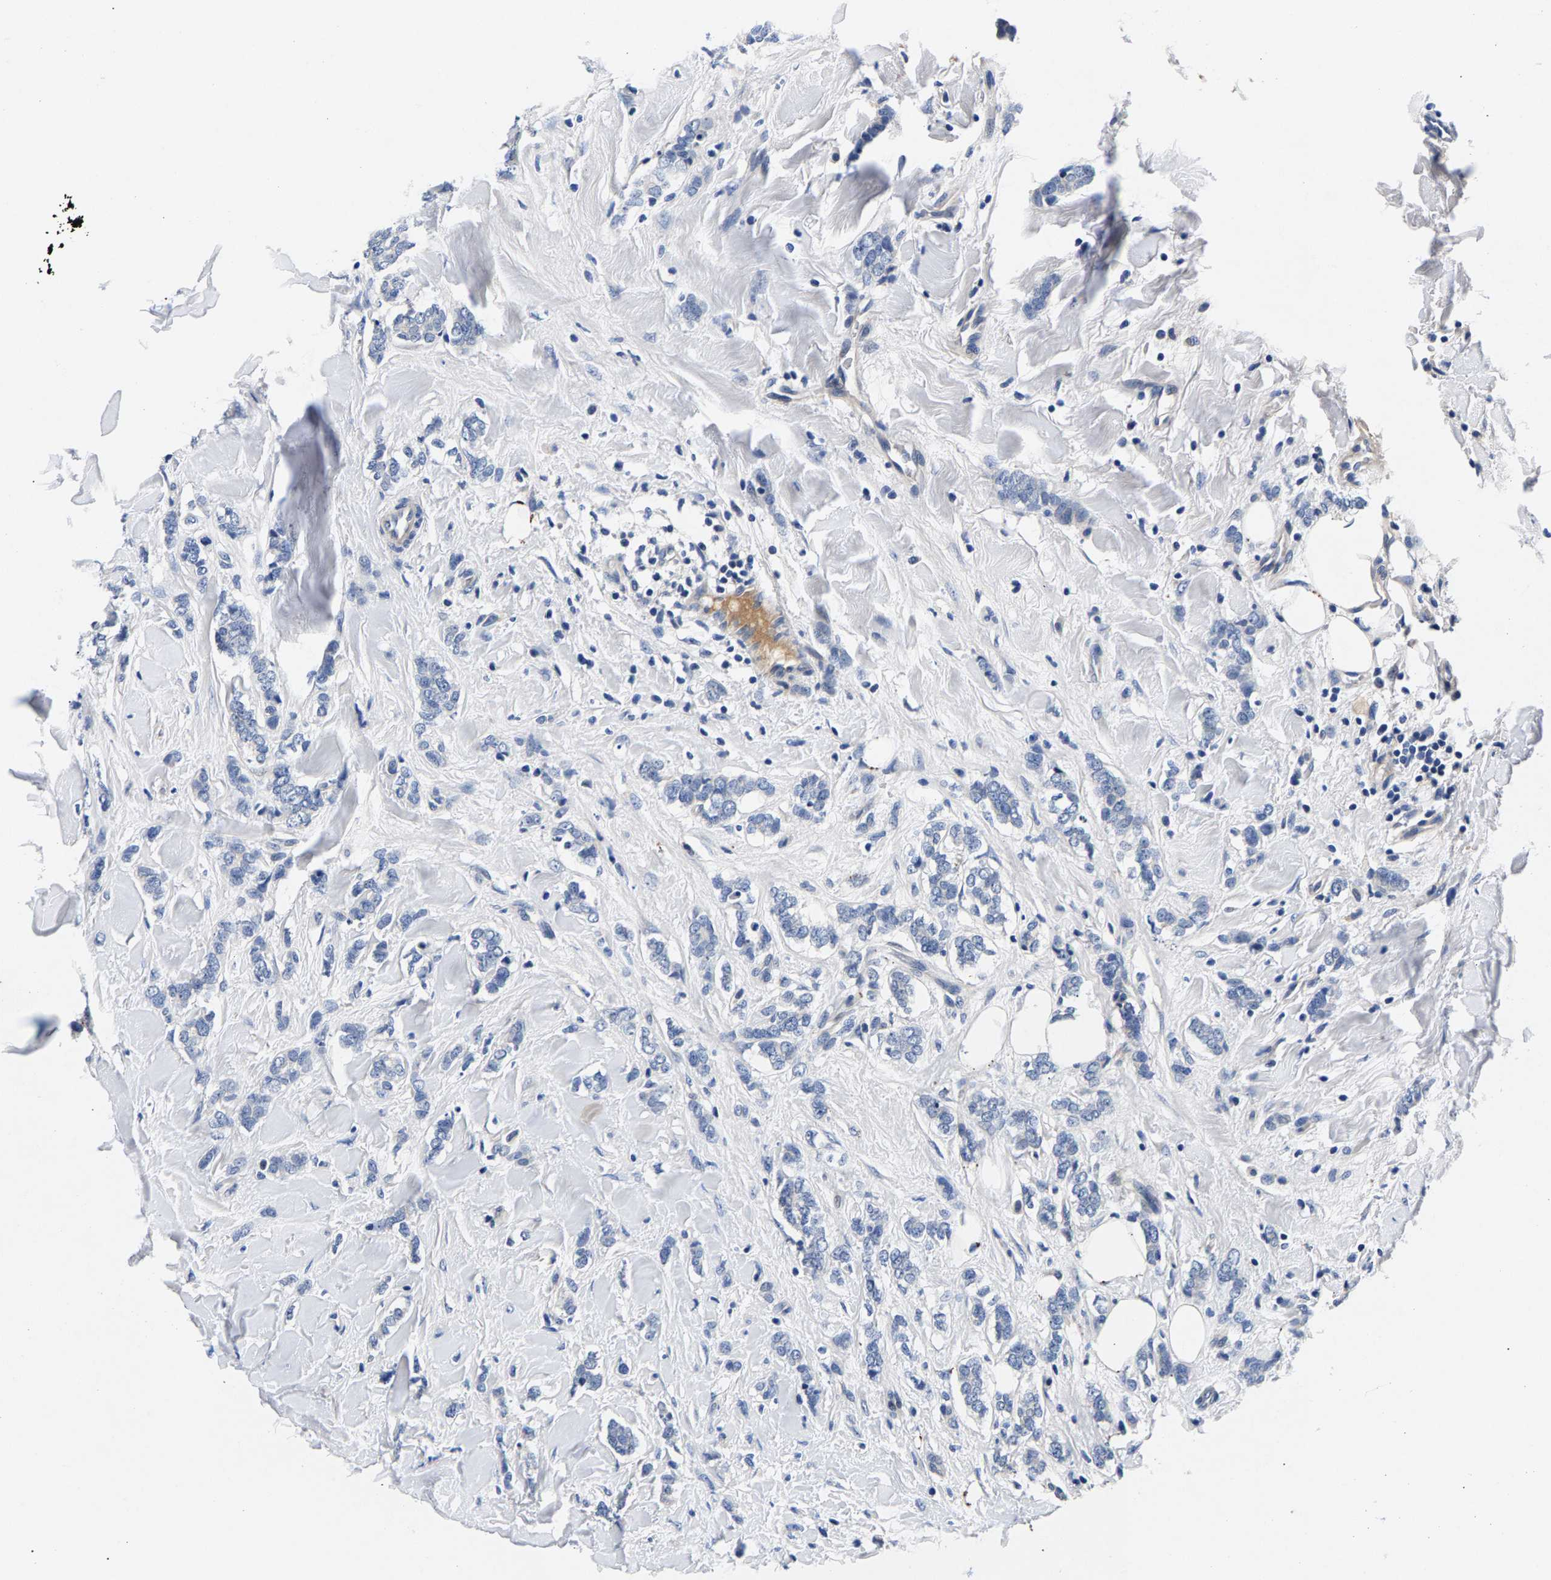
{"staining": {"intensity": "negative", "quantity": "none", "location": "none"}, "tissue": "breast cancer", "cell_type": "Tumor cells", "image_type": "cancer", "snomed": [{"axis": "morphology", "description": "Lobular carcinoma"}, {"axis": "topography", "description": "Skin"}, {"axis": "topography", "description": "Breast"}], "caption": "The photomicrograph shows no significant staining in tumor cells of breast lobular carcinoma.", "gene": "P2RY4", "patient": {"sex": "female", "age": 46}}